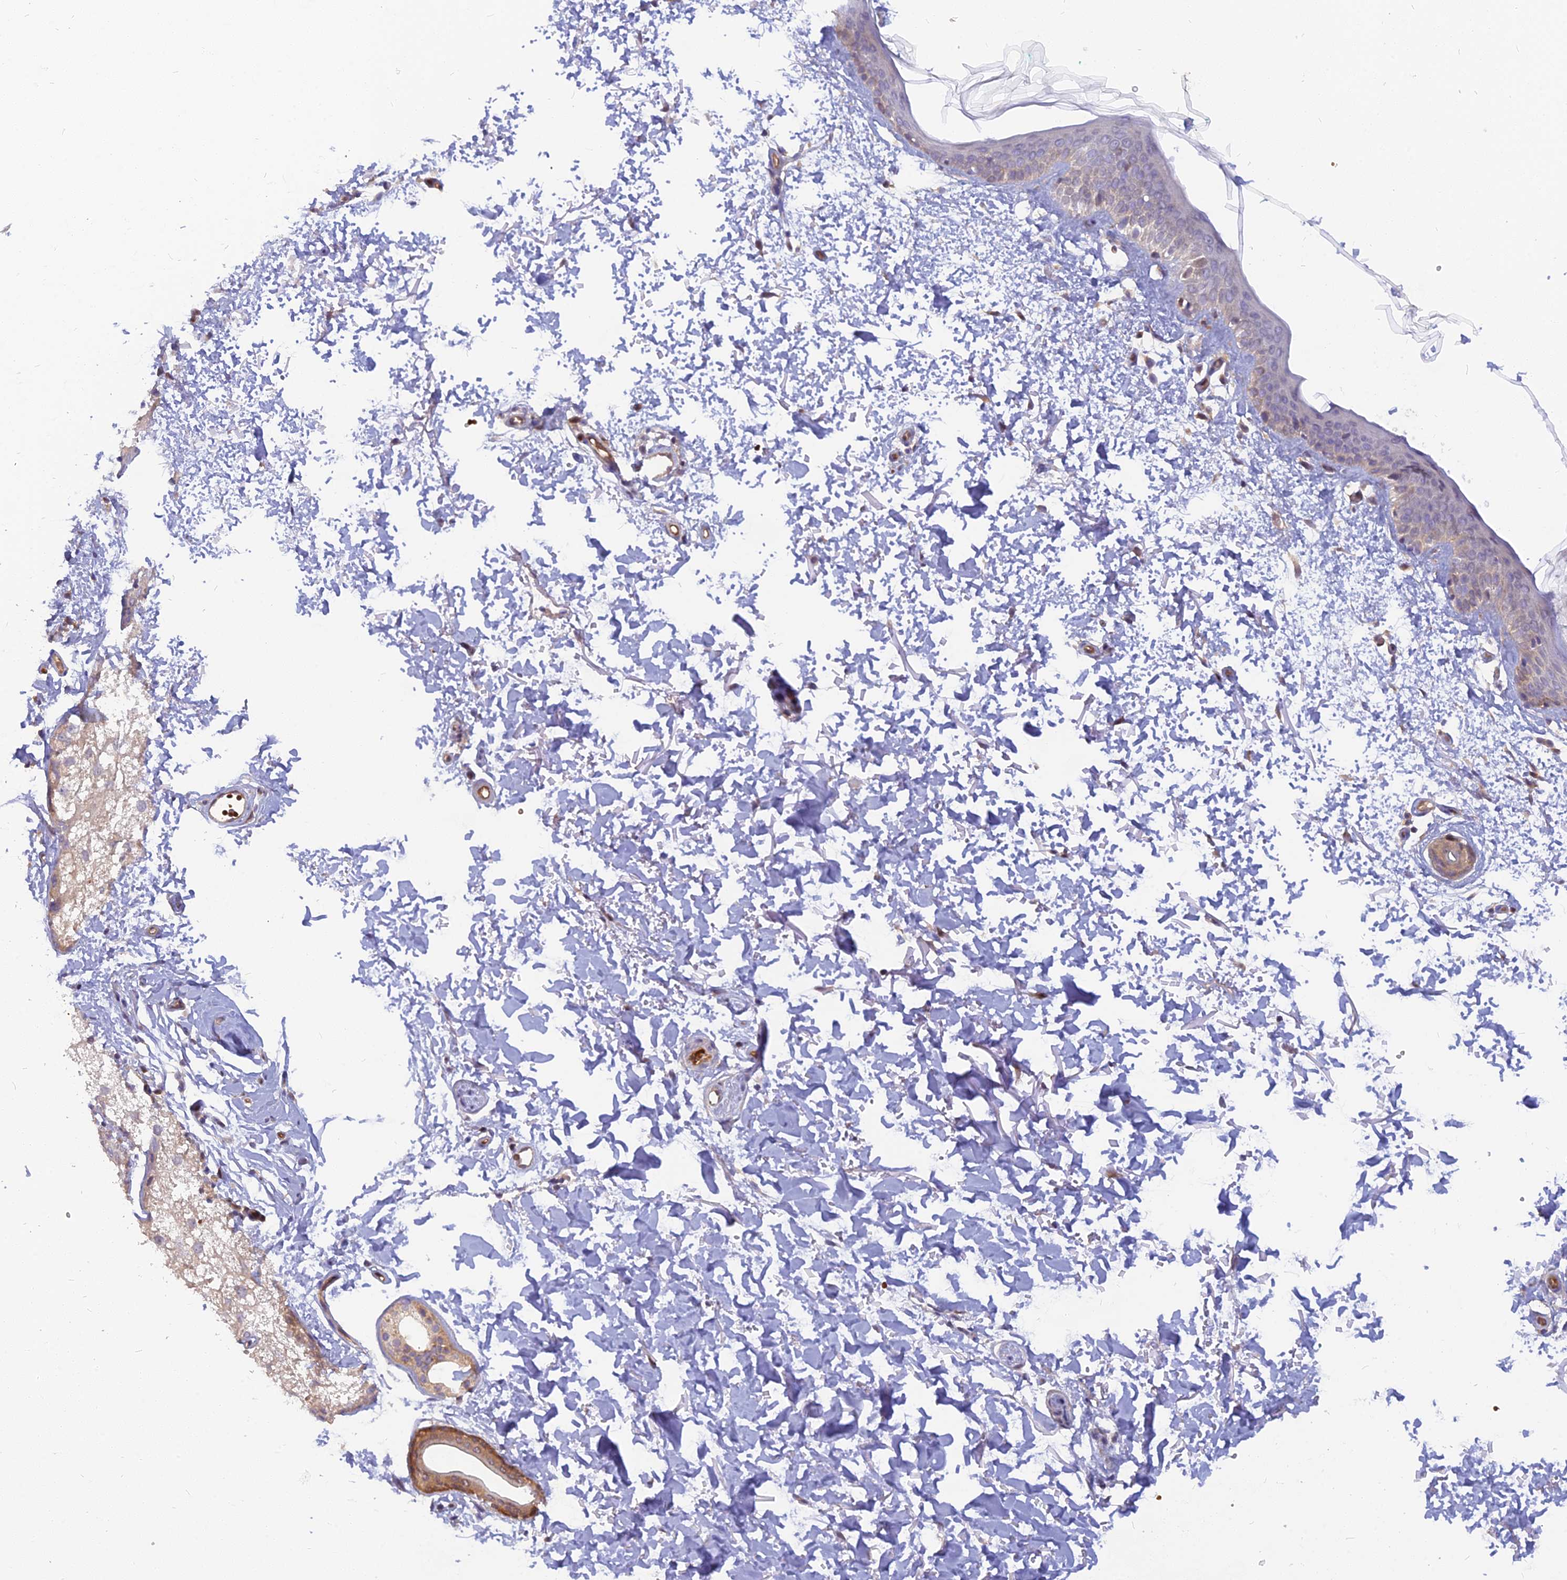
{"staining": {"intensity": "moderate", "quantity": "<25%", "location": "cytoplasmic/membranous"}, "tissue": "skin", "cell_type": "Fibroblasts", "image_type": "normal", "snomed": [{"axis": "morphology", "description": "Normal tissue, NOS"}, {"axis": "topography", "description": "Skin"}], "caption": "Immunohistochemistry (IHC) histopathology image of normal skin: skin stained using IHC demonstrates low levels of moderate protein expression localized specifically in the cytoplasmic/membranous of fibroblasts, appearing as a cytoplasmic/membranous brown color.", "gene": "ARL2BP", "patient": {"sex": "male", "age": 66}}